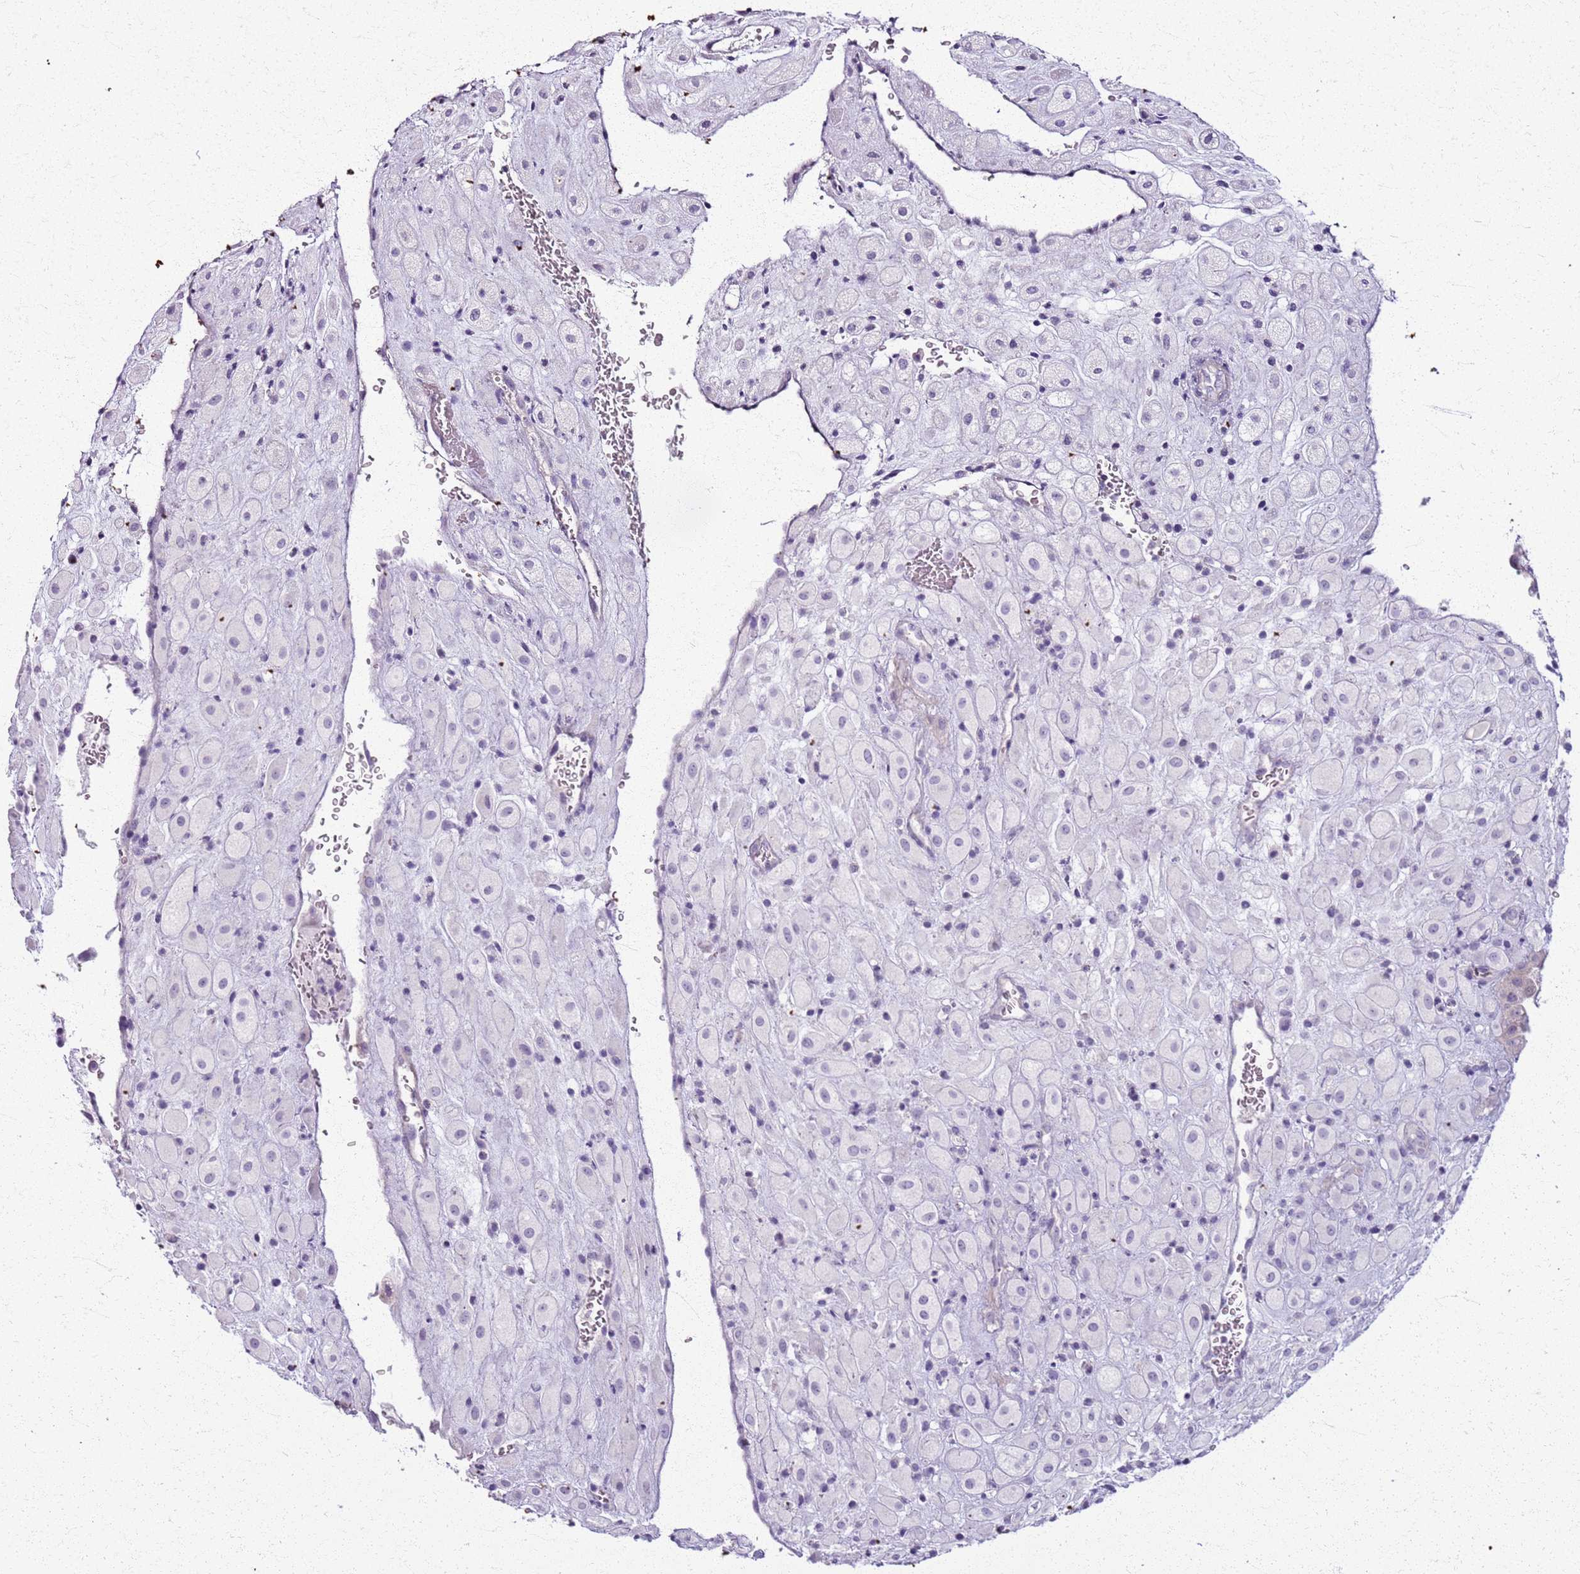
{"staining": {"intensity": "negative", "quantity": "none", "location": "none"}, "tissue": "placenta", "cell_type": "Decidual cells", "image_type": "normal", "snomed": [{"axis": "morphology", "description": "Normal tissue, NOS"}, {"axis": "topography", "description": "Placenta"}], "caption": "IHC micrograph of normal placenta stained for a protein (brown), which exhibits no expression in decidual cells.", "gene": "CSRP3", "patient": {"sex": "female", "age": 35}}